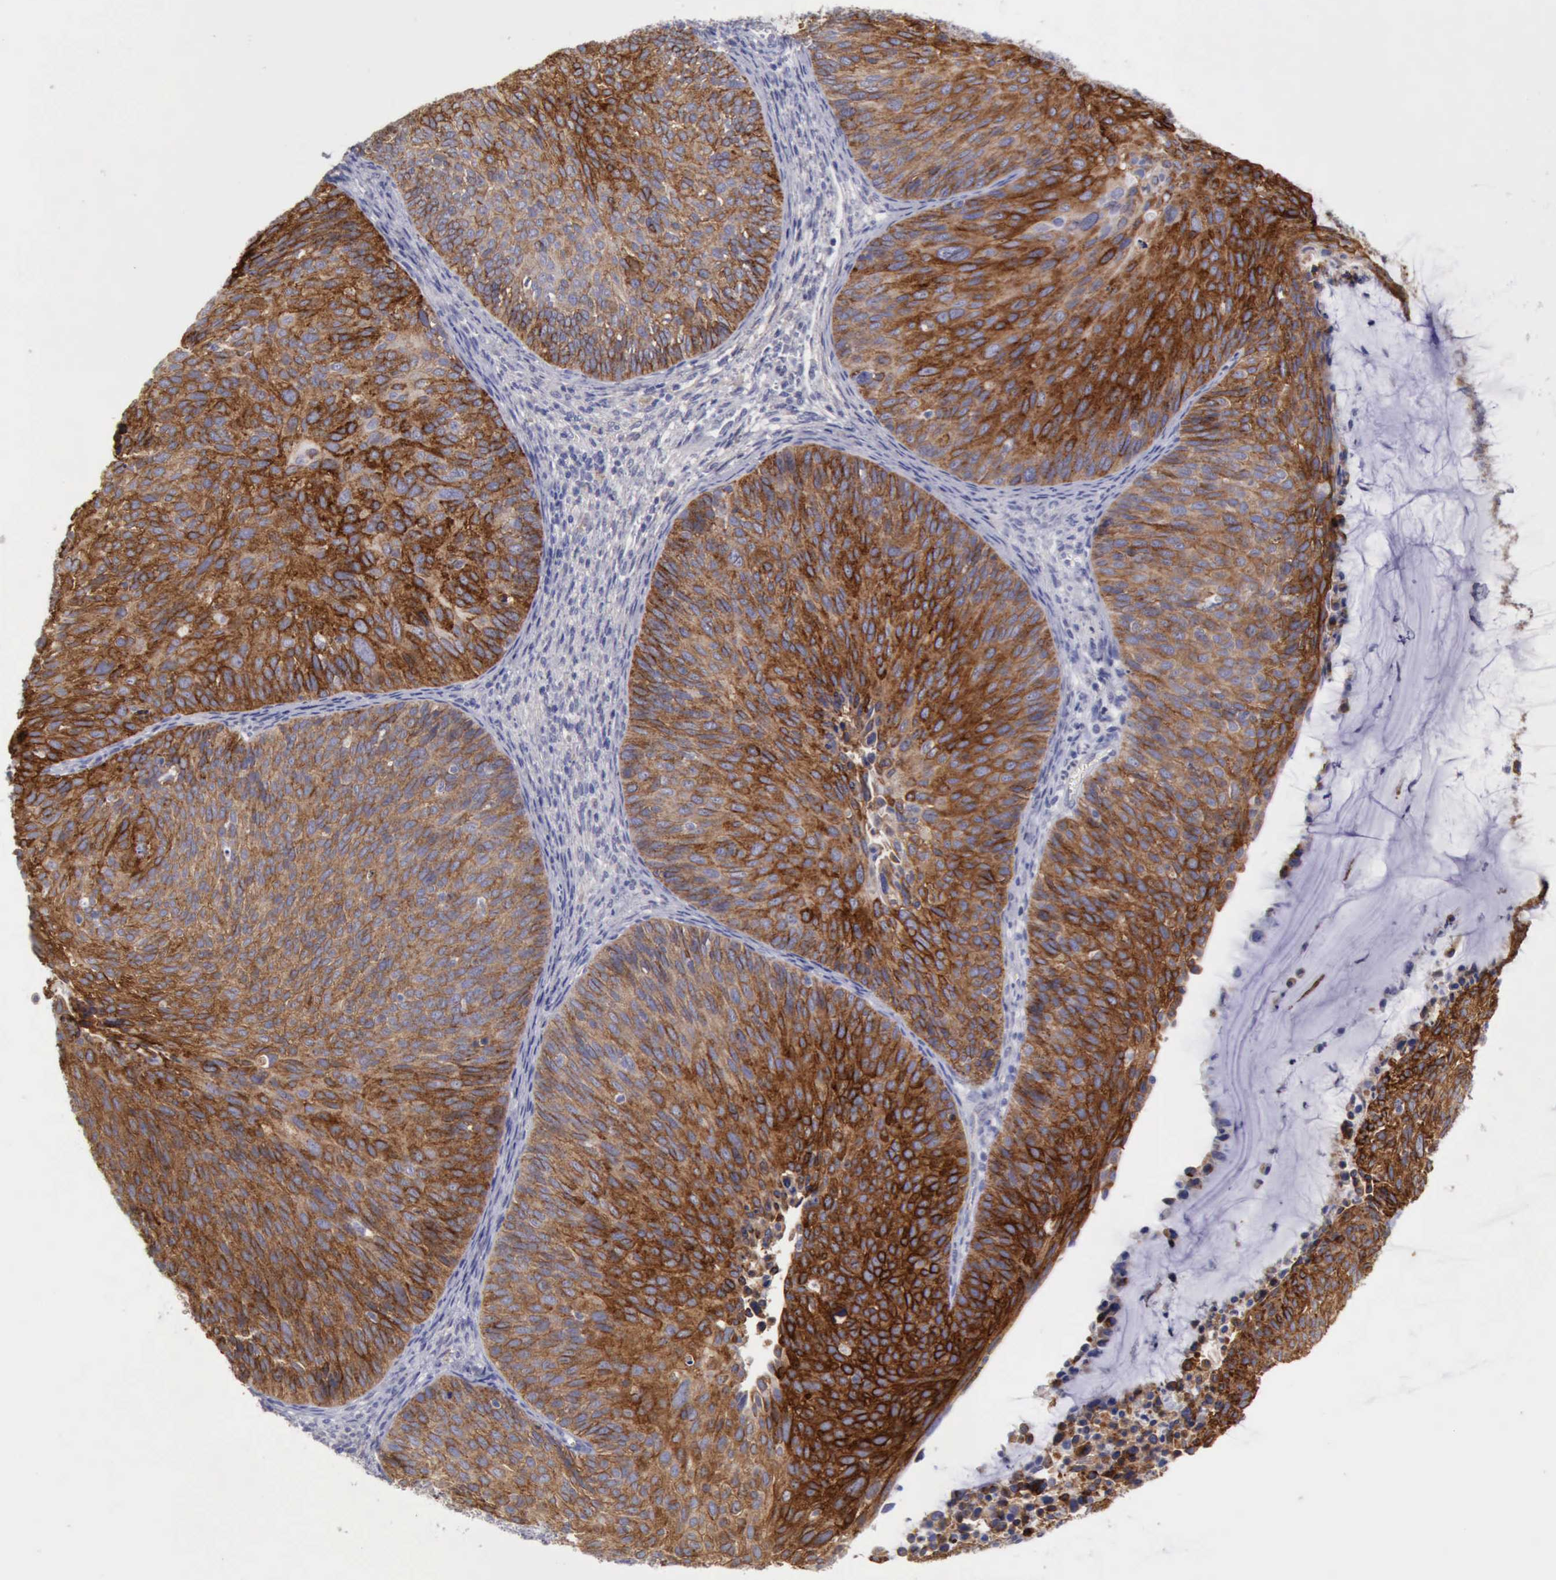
{"staining": {"intensity": "strong", "quantity": ">75%", "location": "cytoplasmic/membranous"}, "tissue": "cervical cancer", "cell_type": "Tumor cells", "image_type": "cancer", "snomed": [{"axis": "morphology", "description": "Squamous cell carcinoma, NOS"}, {"axis": "topography", "description": "Cervix"}], "caption": "Immunohistochemical staining of squamous cell carcinoma (cervical) exhibits high levels of strong cytoplasmic/membranous protein staining in approximately >75% of tumor cells.", "gene": "TFRC", "patient": {"sex": "female", "age": 36}}